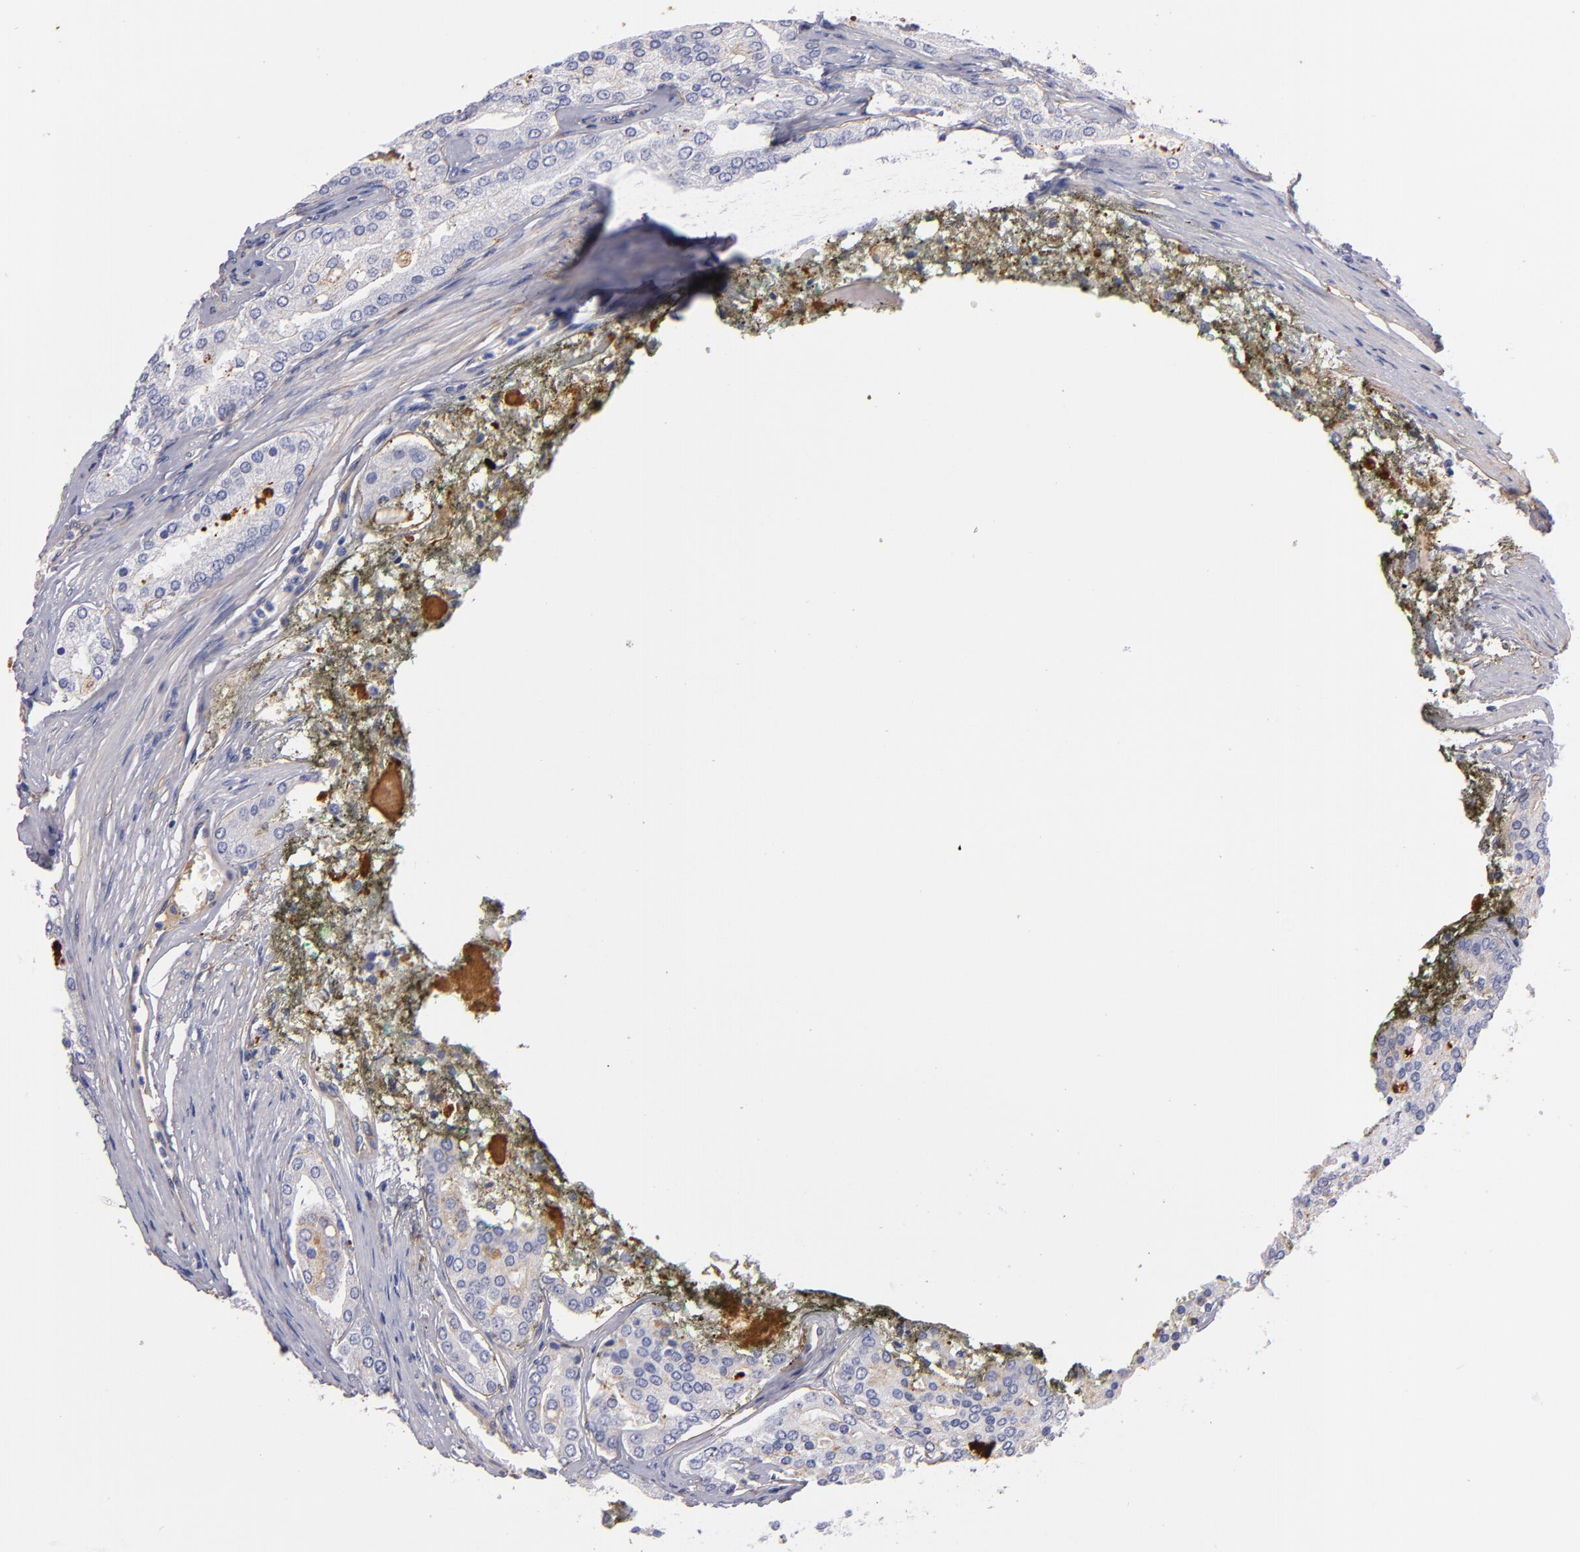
{"staining": {"intensity": "weak", "quantity": "25%-75%", "location": "cytoplasmic/membranous"}, "tissue": "prostate cancer", "cell_type": "Tumor cells", "image_type": "cancer", "snomed": [{"axis": "morphology", "description": "Adenocarcinoma, High grade"}, {"axis": "topography", "description": "Prostate"}], "caption": "Prostate cancer tissue shows weak cytoplasmic/membranous staining in about 25%-75% of tumor cells, visualized by immunohistochemistry. Nuclei are stained in blue.", "gene": "LAMC1", "patient": {"sex": "male", "age": 64}}